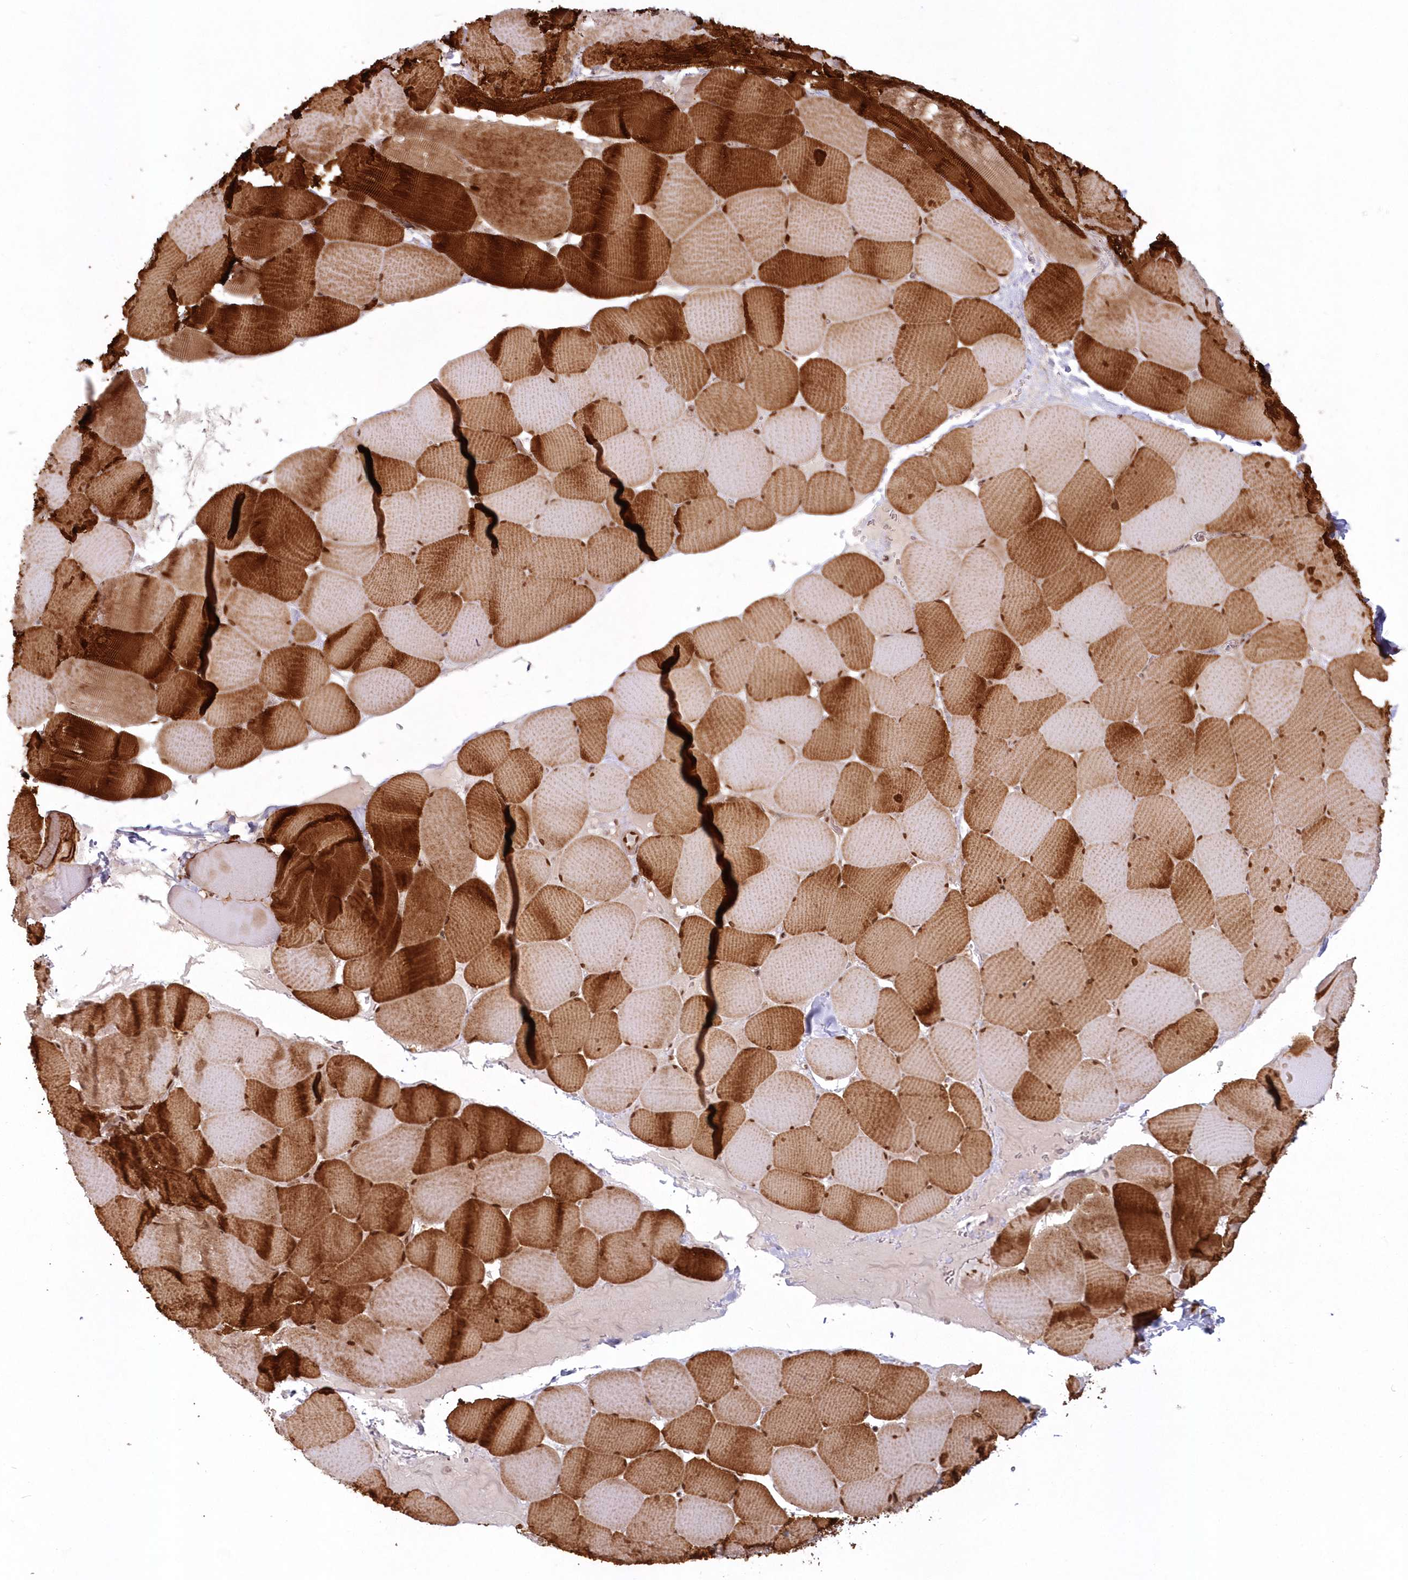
{"staining": {"intensity": "strong", "quantity": ">75%", "location": "cytoplasmic/membranous,nuclear"}, "tissue": "skeletal muscle", "cell_type": "Myocytes", "image_type": "normal", "snomed": [{"axis": "morphology", "description": "Normal tissue, NOS"}, {"axis": "topography", "description": "Skeletal muscle"}], "caption": "Protein staining of unremarkable skeletal muscle demonstrates strong cytoplasmic/membranous,nuclear expression in about >75% of myocytes. (DAB IHC, brown staining for protein, blue staining for nuclei).", "gene": "TOGARAM2", "patient": {"sex": "male", "age": 62}}